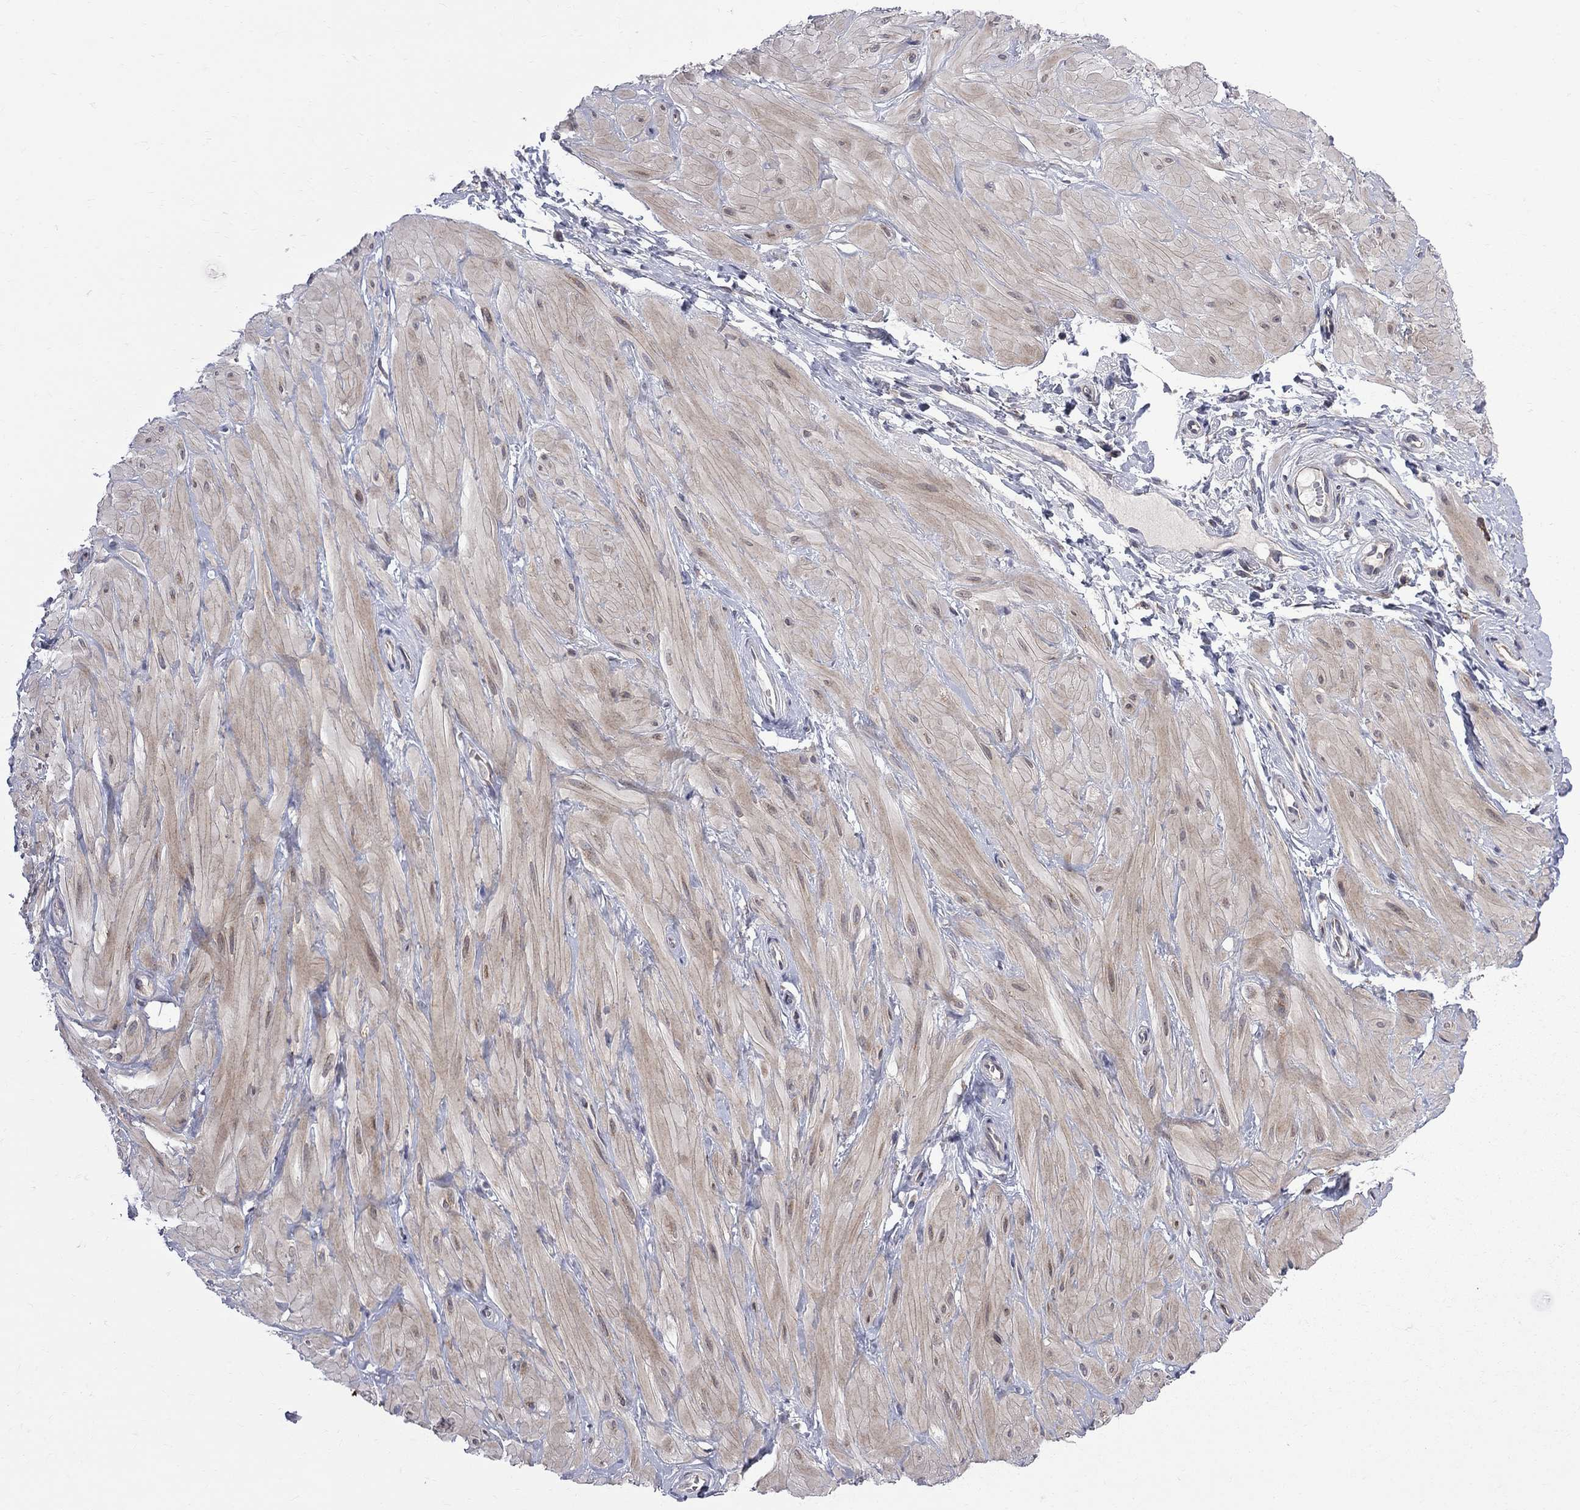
{"staining": {"intensity": "negative", "quantity": "none", "location": "none"}, "tissue": "adipose tissue", "cell_type": "Adipocytes", "image_type": "normal", "snomed": [{"axis": "morphology", "description": "Normal tissue, NOS"}, {"axis": "topography", "description": "Smooth muscle"}, {"axis": "topography", "description": "Peripheral nerve tissue"}], "caption": "A micrograph of adipose tissue stained for a protein demonstrates no brown staining in adipocytes. The staining was performed using DAB (3,3'-diaminobenzidine) to visualize the protein expression in brown, while the nuclei were stained in blue with hematoxylin (Magnification: 20x).", "gene": "CNOT11", "patient": {"sex": "male", "age": 22}}